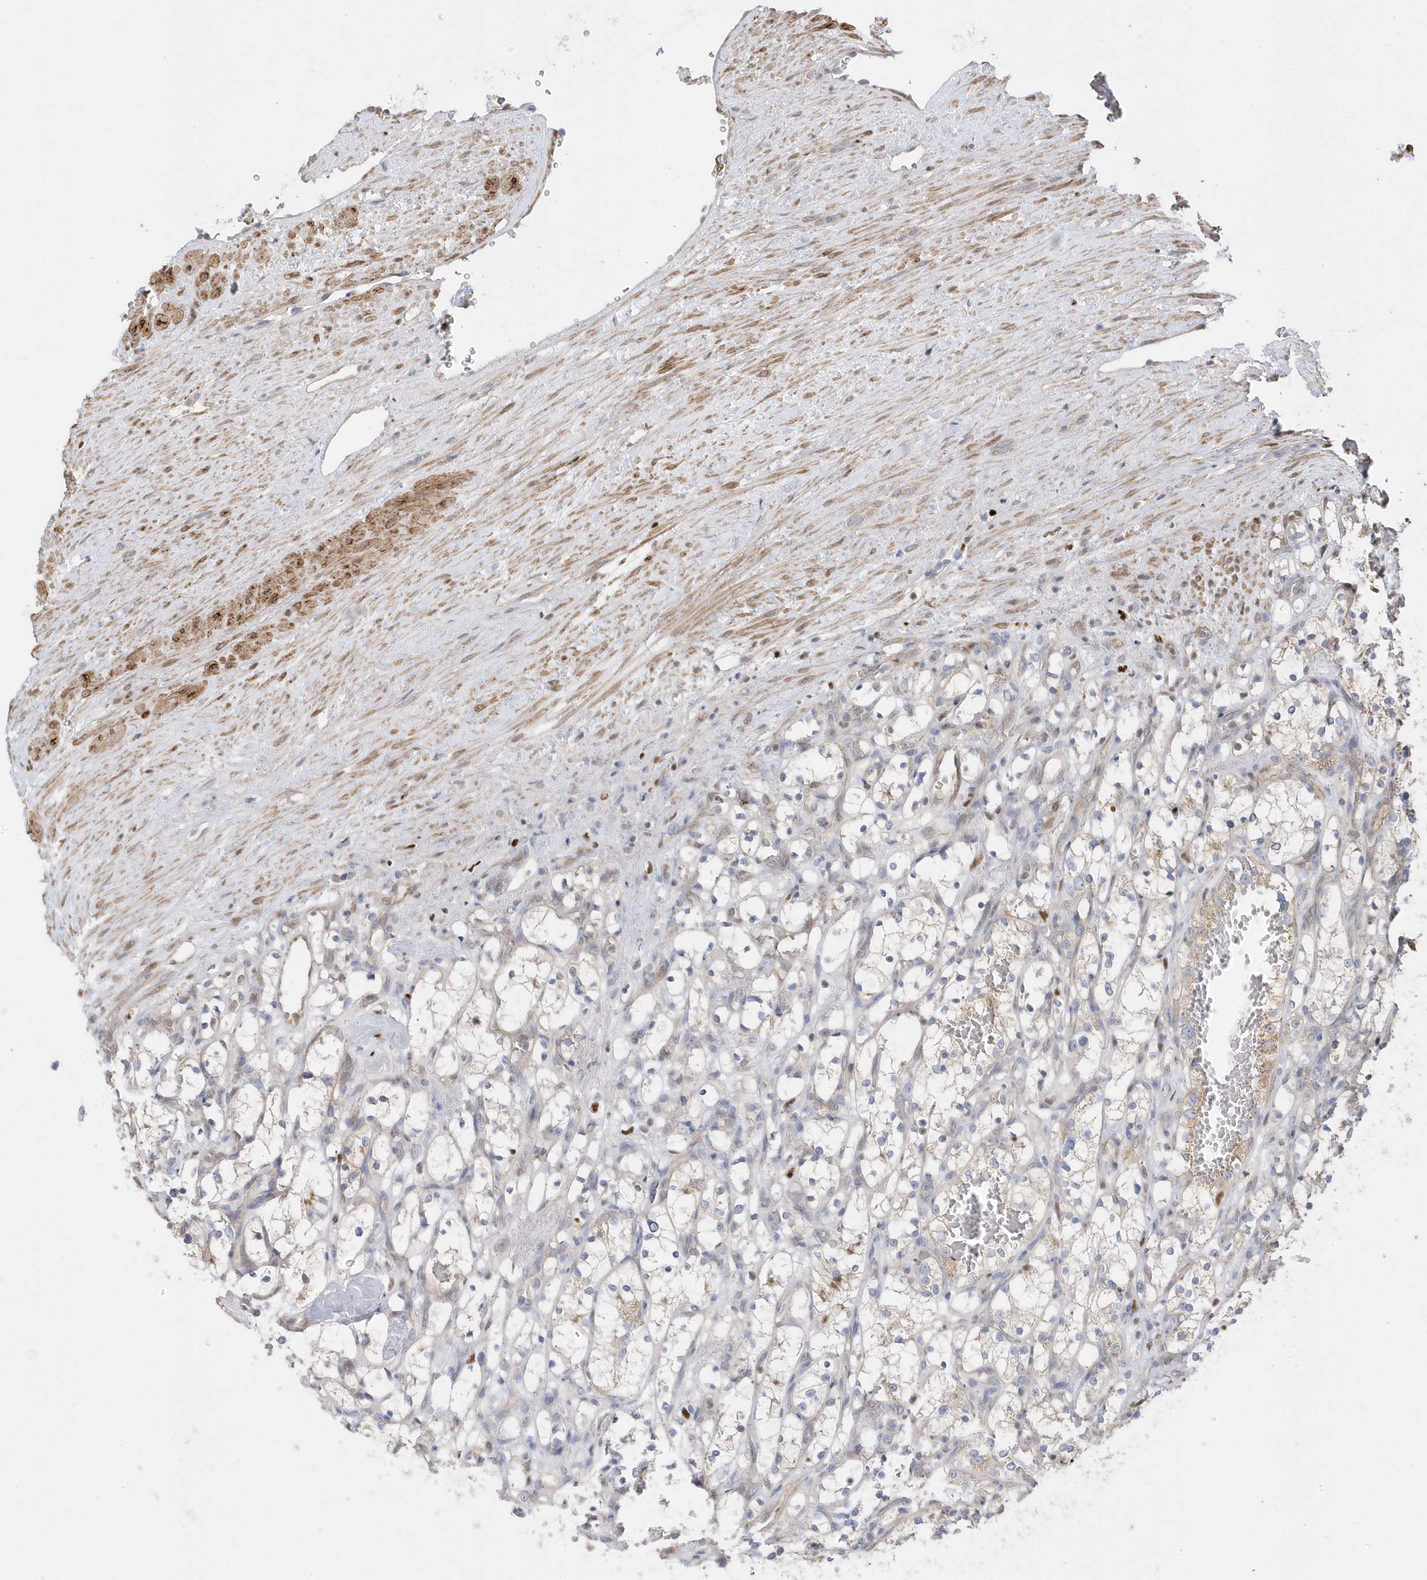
{"staining": {"intensity": "negative", "quantity": "none", "location": "none"}, "tissue": "renal cancer", "cell_type": "Tumor cells", "image_type": "cancer", "snomed": [{"axis": "morphology", "description": "Adenocarcinoma, NOS"}, {"axis": "topography", "description": "Kidney"}], "caption": "The immunohistochemistry histopathology image has no significant staining in tumor cells of renal cancer tissue.", "gene": "GTPBP6", "patient": {"sex": "female", "age": 69}}